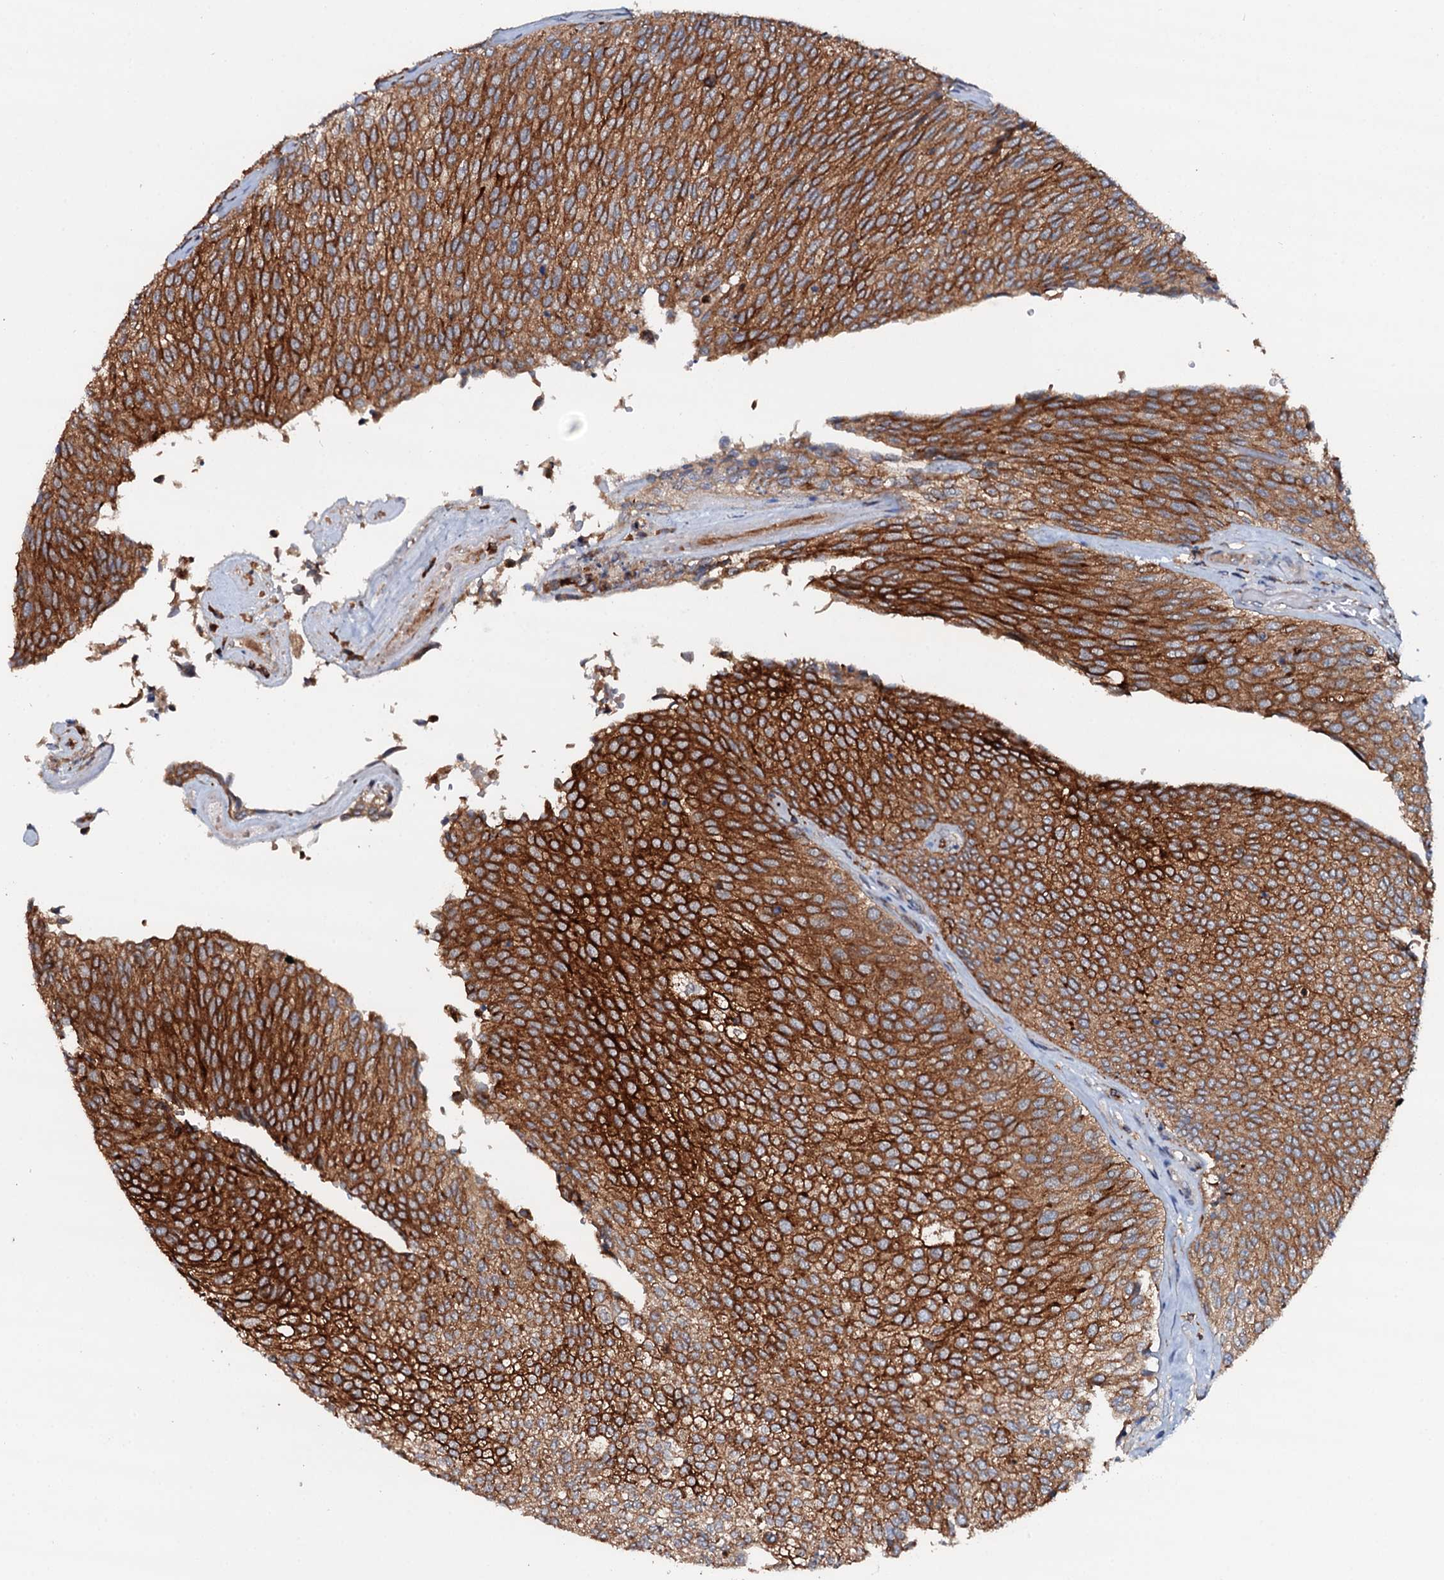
{"staining": {"intensity": "strong", "quantity": ">75%", "location": "cytoplasmic/membranous"}, "tissue": "urothelial cancer", "cell_type": "Tumor cells", "image_type": "cancer", "snomed": [{"axis": "morphology", "description": "Urothelial carcinoma, Low grade"}, {"axis": "topography", "description": "Urinary bladder"}], "caption": "A histopathology image showing strong cytoplasmic/membranous expression in approximately >75% of tumor cells in urothelial cancer, as visualized by brown immunohistochemical staining.", "gene": "VAMP8", "patient": {"sex": "female", "age": 79}}